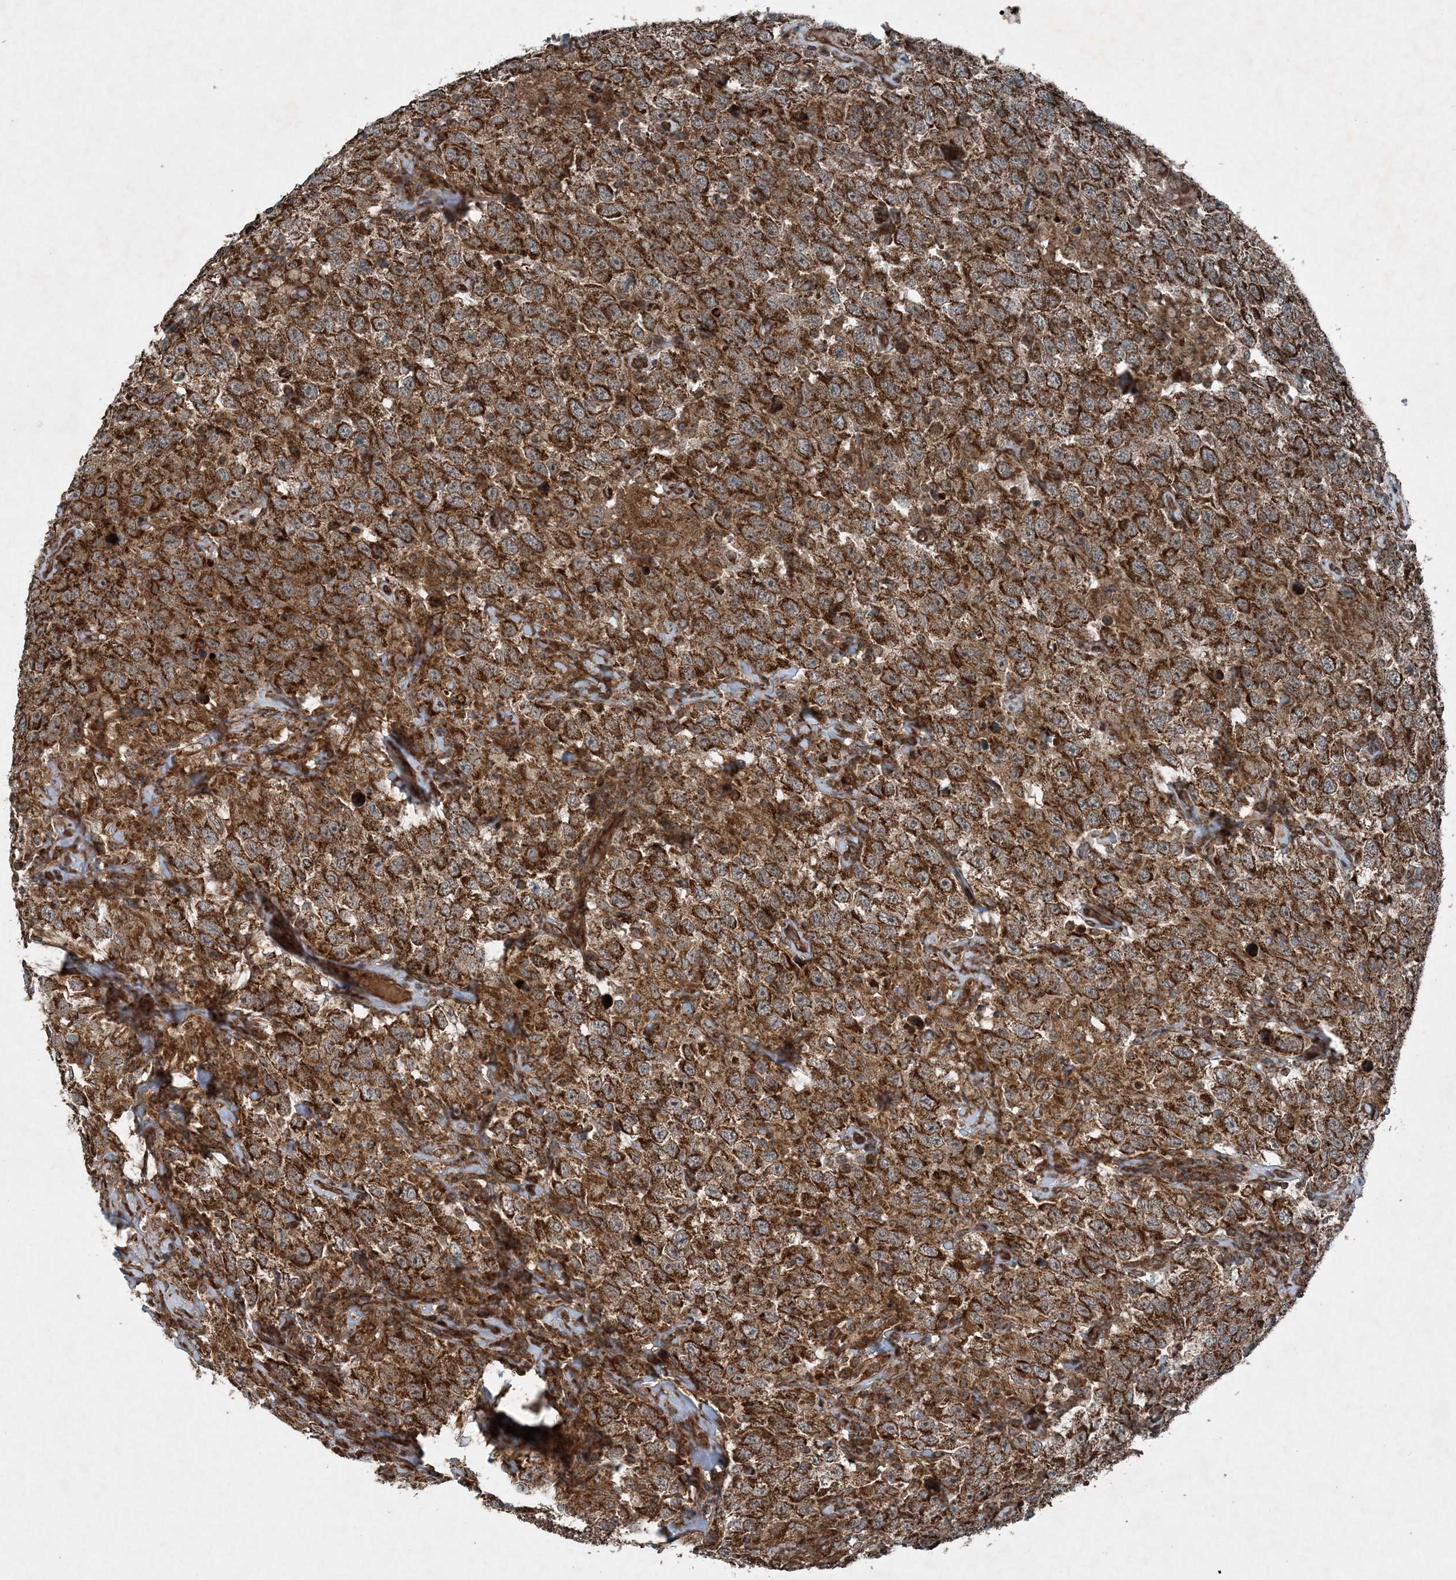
{"staining": {"intensity": "strong", "quantity": ">75%", "location": "cytoplasmic/membranous"}, "tissue": "testis cancer", "cell_type": "Tumor cells", "image_type": "cancer", "snomed": [{"axis": "morphology", "description": "Seminoma, NOS"}, {"axis": "topography", "description": "Testis"}], "caption": "Immunohistochemistry photomicrograph of seminoma (testis) stained for a protein (brown), which shows high levels of strong cytoplasmic/membranous positivity in about >75% of tumor cells.", "gene": "COPS7B", "patient": {"sex": "male", "age": 41}}